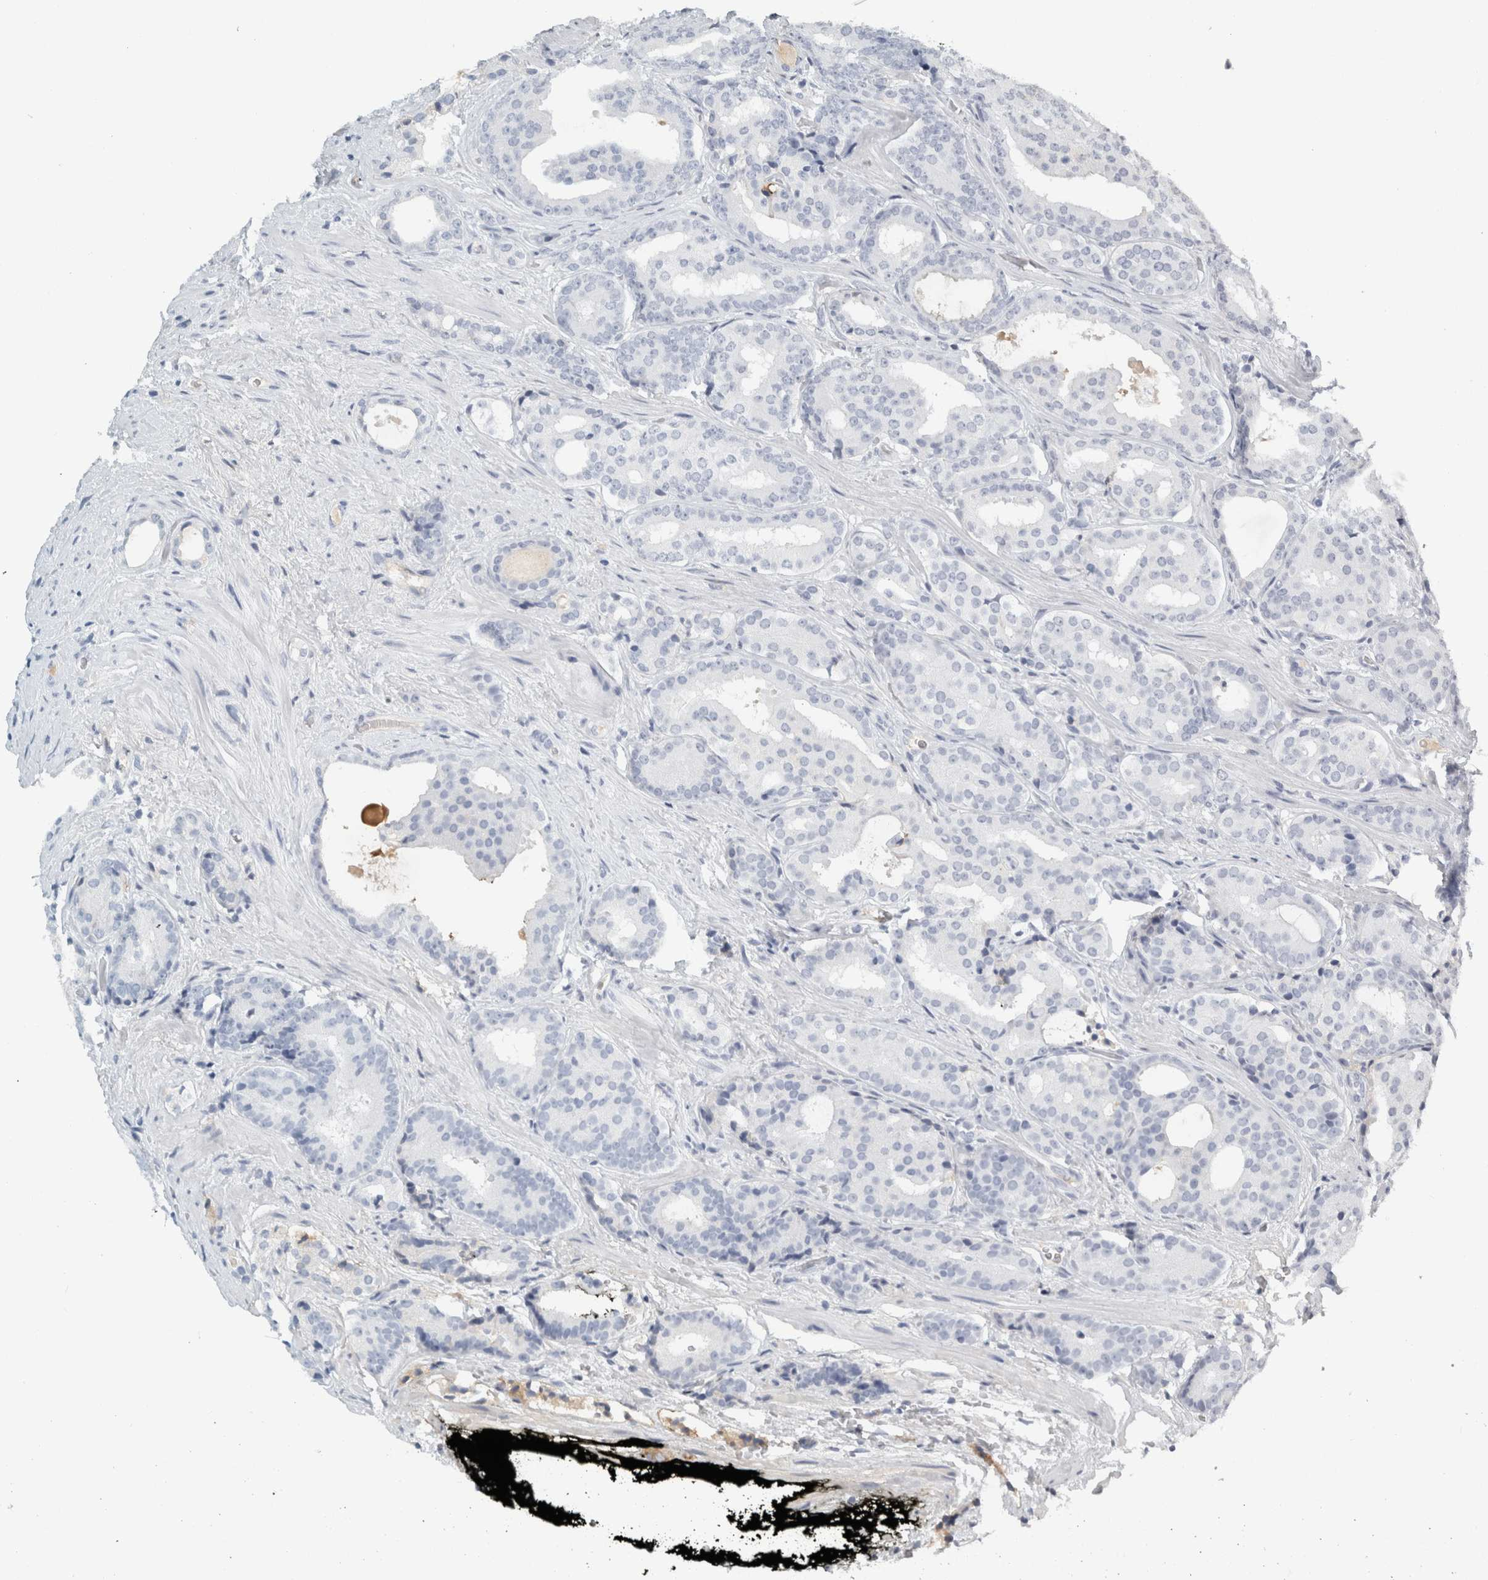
{"staining": {"intensity": "negative", "quantity": "none", "location": "none"}, "tissue": "prostate cancer", "cell_type": "Tumor cells", "image_type": "cancer", "snomed": [{"axis": "morphology", "description": "Adenocarcinoma, High grade"}, {"axis": "topography", "description": "Prostate"}], "caption": "This is an immunohistochemistry (IHC) micrograph of prostate cancer. There is no expression in tumor cells.", "gene": "TSPAN8", "patient": {"sex": "male", "age": 71}}